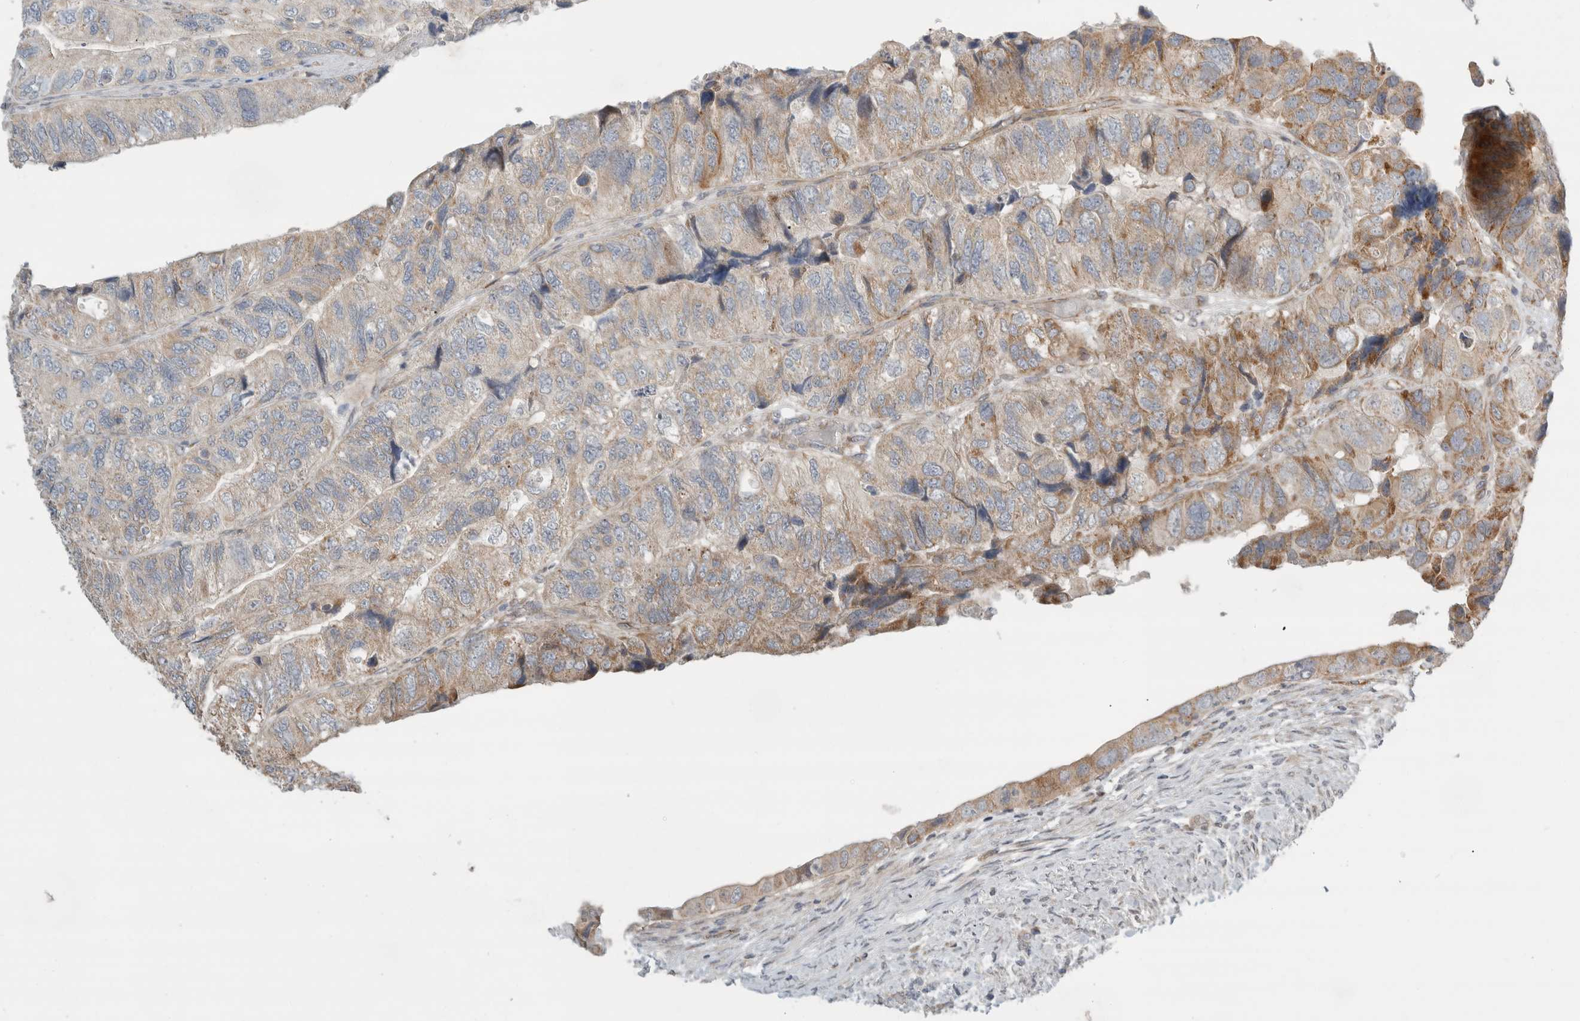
{"staining": {"intensity": "moderate", "quantity": "<25%", "location": "cytoplasmic/membranous"}, "tissue": "colorectal cancer", "cell_type": "Tumor cells", "image_type": "cancer", "snomed": [{"axis": "morphology", "description": "Adenocarcinoma, NOS"}, {"axis": "topography", "description": "Rectum"}], "caption": "Protein staining by immunohistochemistry demonstrates moderate cytoplasmic/membranous staining in about <25% of tumor cells in adenocarcinoma (colorectal). (Brightfield microscopy of DAB IHC at high magnification).", "gene": "KPNA5", "patient": {"sex": "male", "age": 63}}